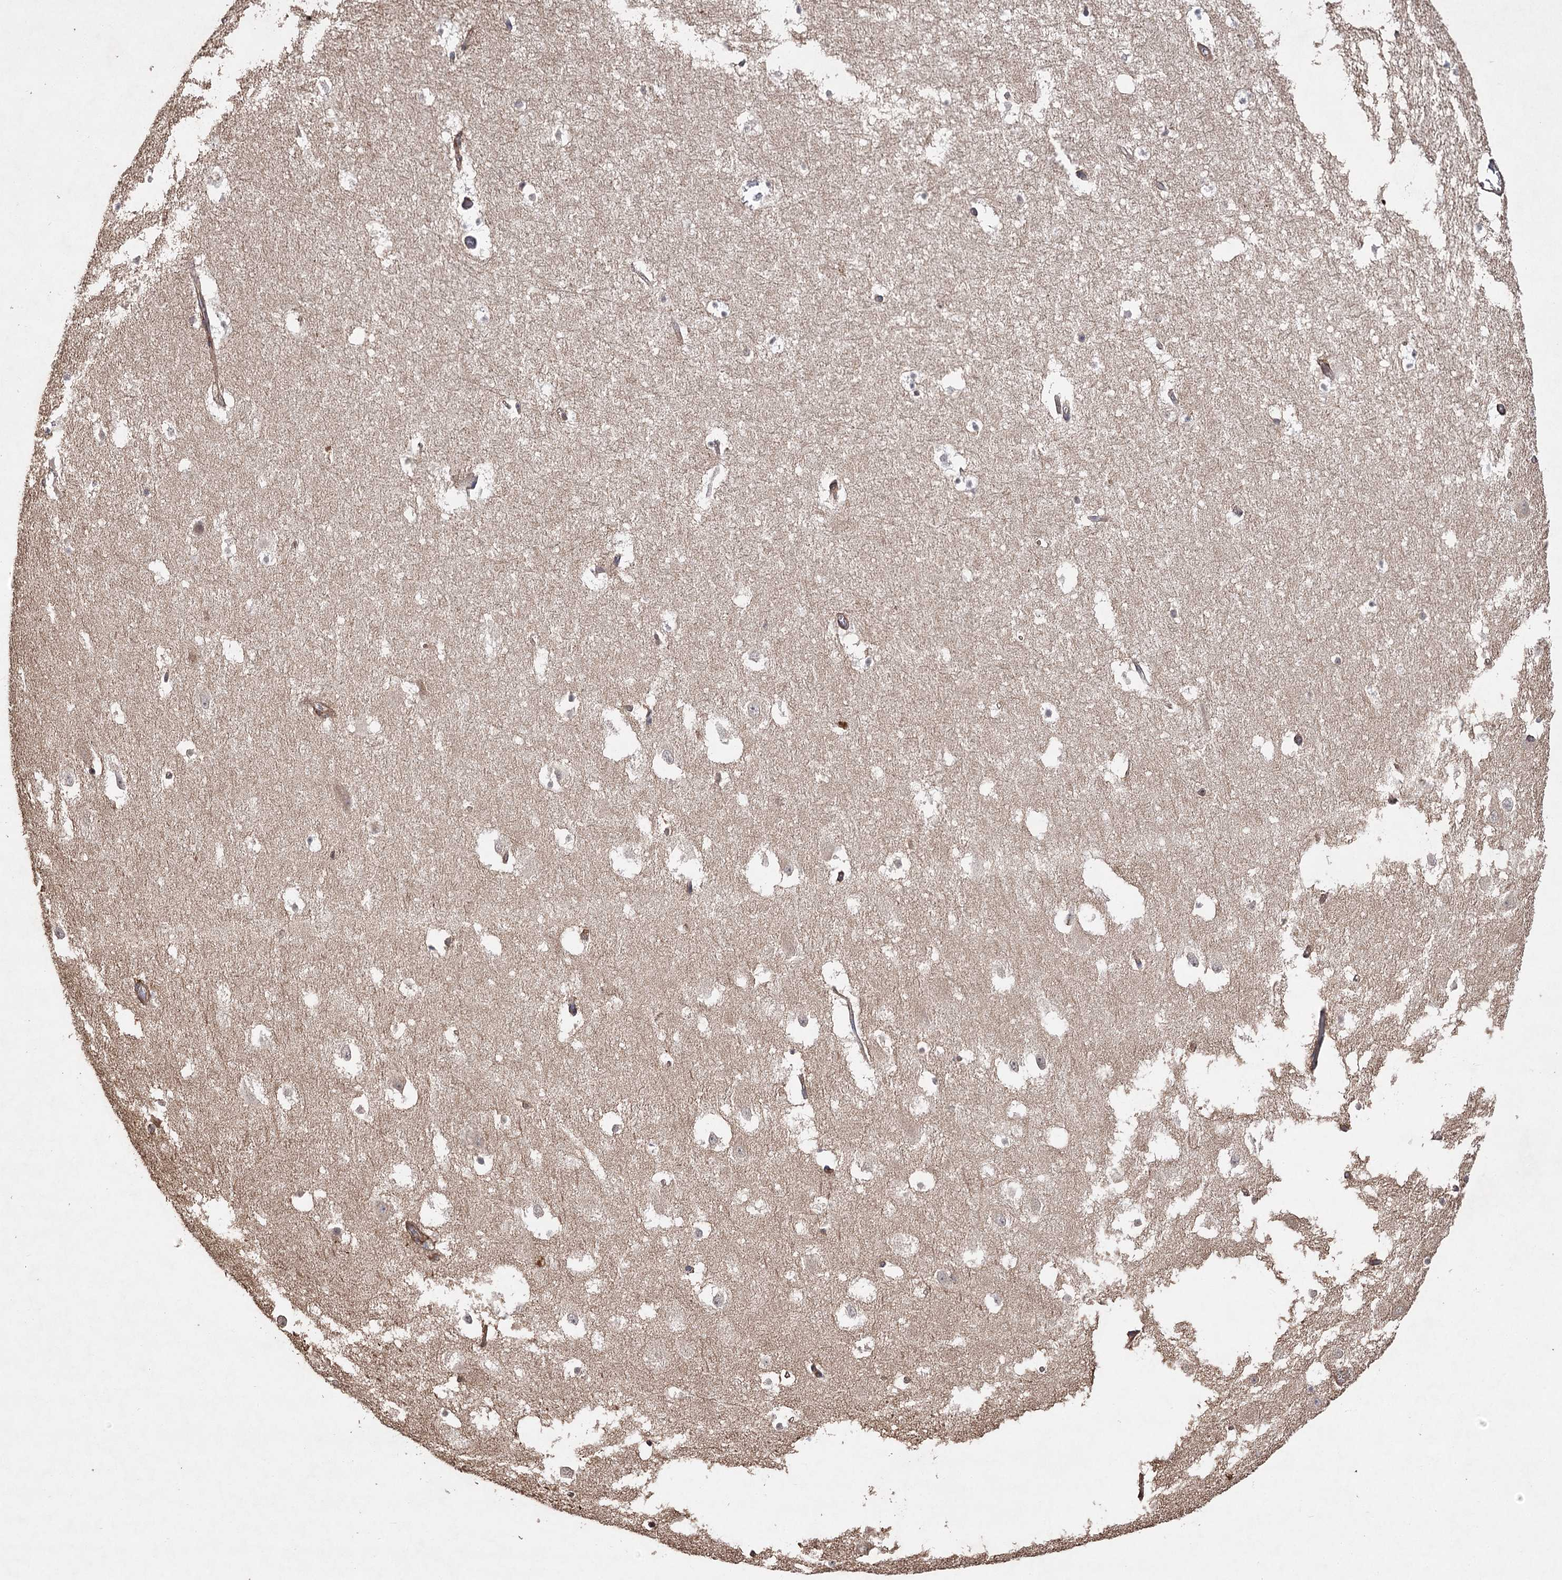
{"staining": {"intensity": "negative", "quantity": "none", "location": "none"}, "tissue": "hippocampus", "cell_type": "Glial cells", "image_type": "normal", "snomed": [{"axis": "morphology", "description": "Normal tissue, NOS"}, {"axis": "topography", "description": "Hippocampus"}], "caption": "Immunohistochemical staining of unremarkable hippocampus shows no significant staining in glial cells.", "gene": "OBSL1", "patient": {"sex": "female", "age": 52}}